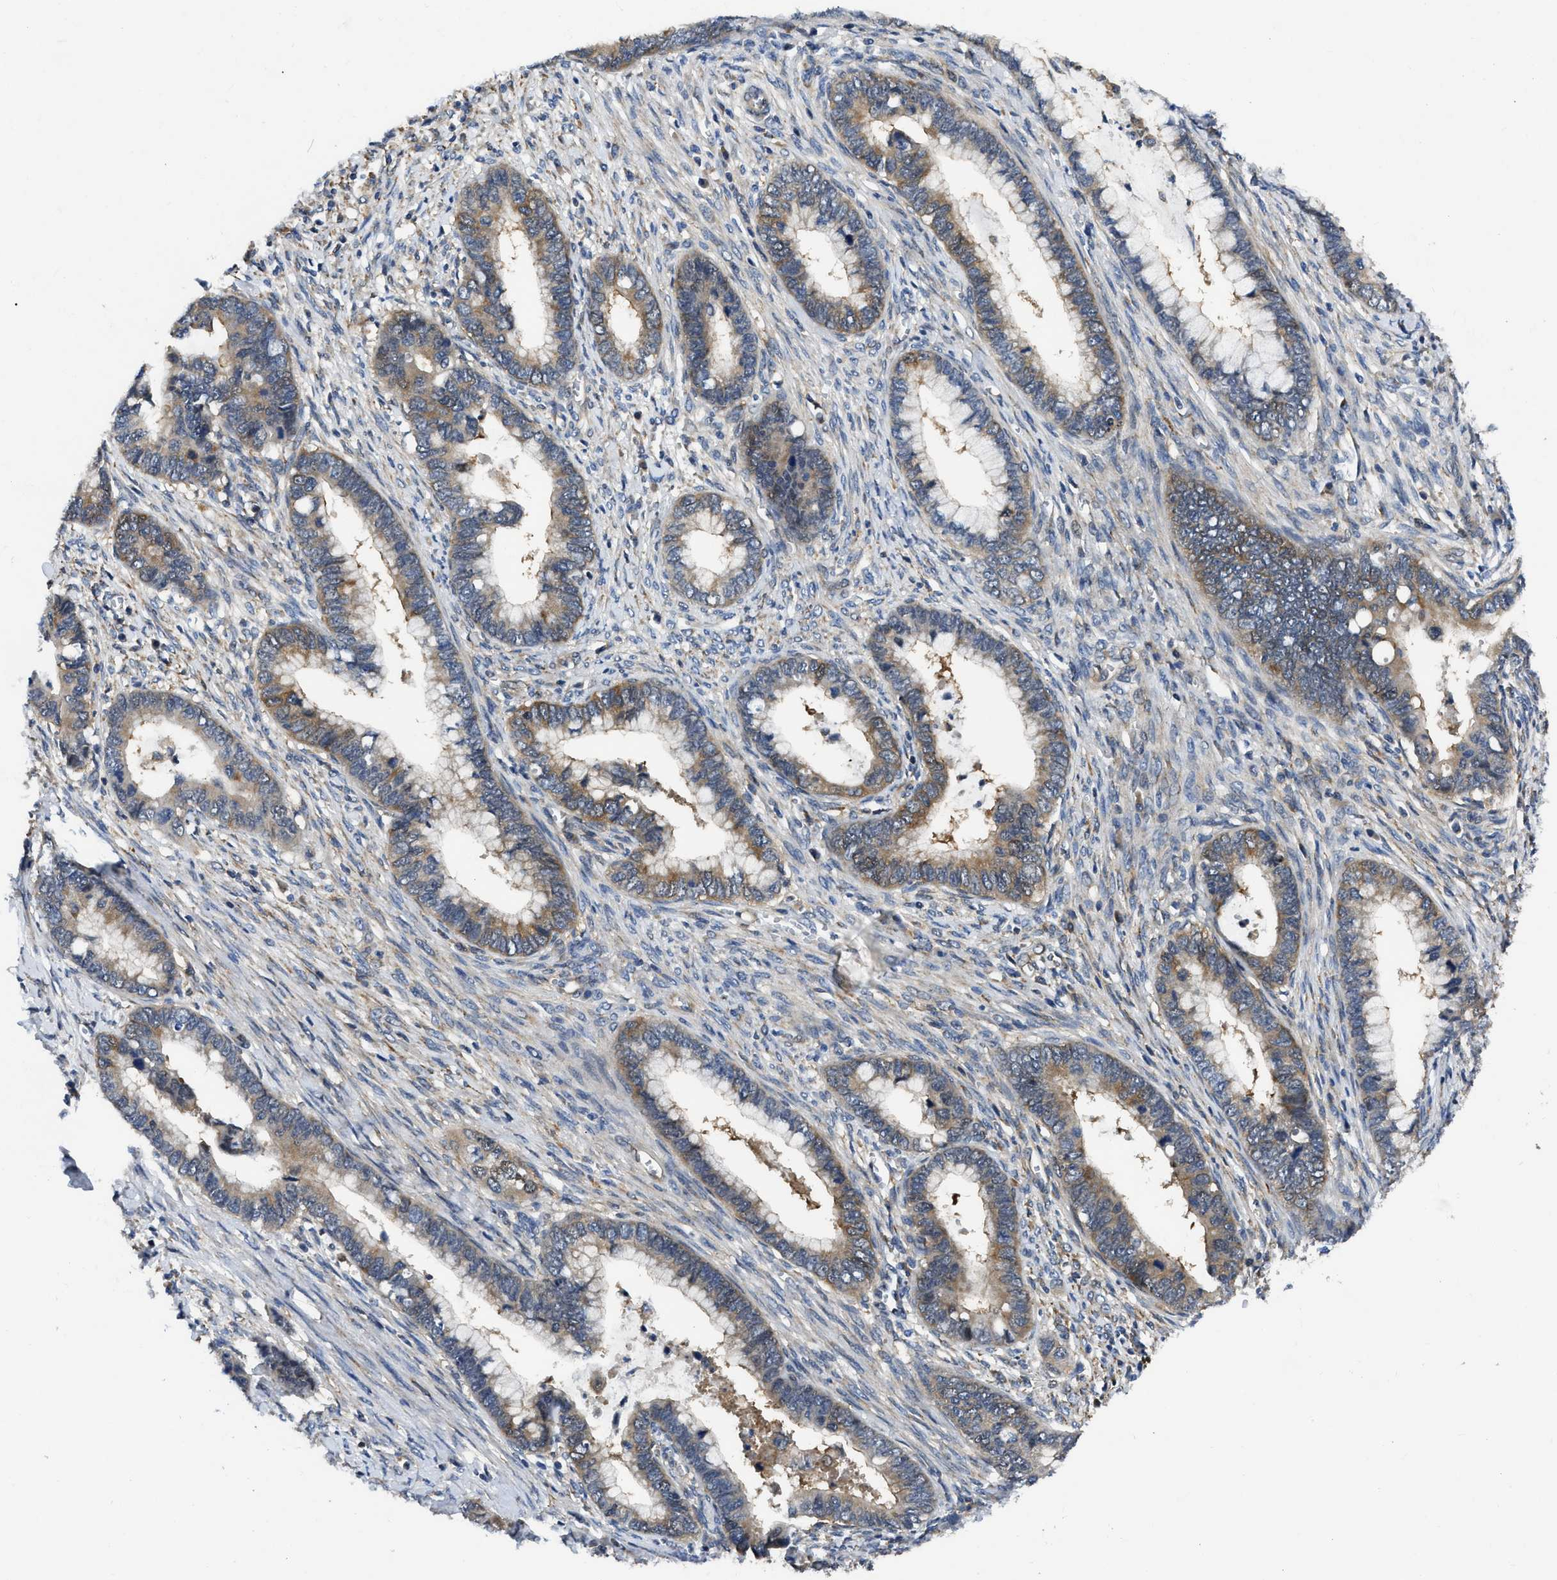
{"staining": {"intensity": "moderate", "quantity": "25%-75%", "location": "cytoplasmic/membranous"}, "tissue": "cervical cancer", "cell_type": "Tumor cells", "image_type": "cancer", "snomed": [{"axis": "morphology", "description": "Adenocarcinoma, NOS"}, {"axis": "topography", "description": "Cervix"}], "caption": "Immunohistochemical staining of adenocarcinoma (cervical) shows moderate cytoplasmic/membranous protein expression in approximately 25%-75% of tumor cells.", "gene": "GET4", "patient": {"sex": "female", "age": 44}}